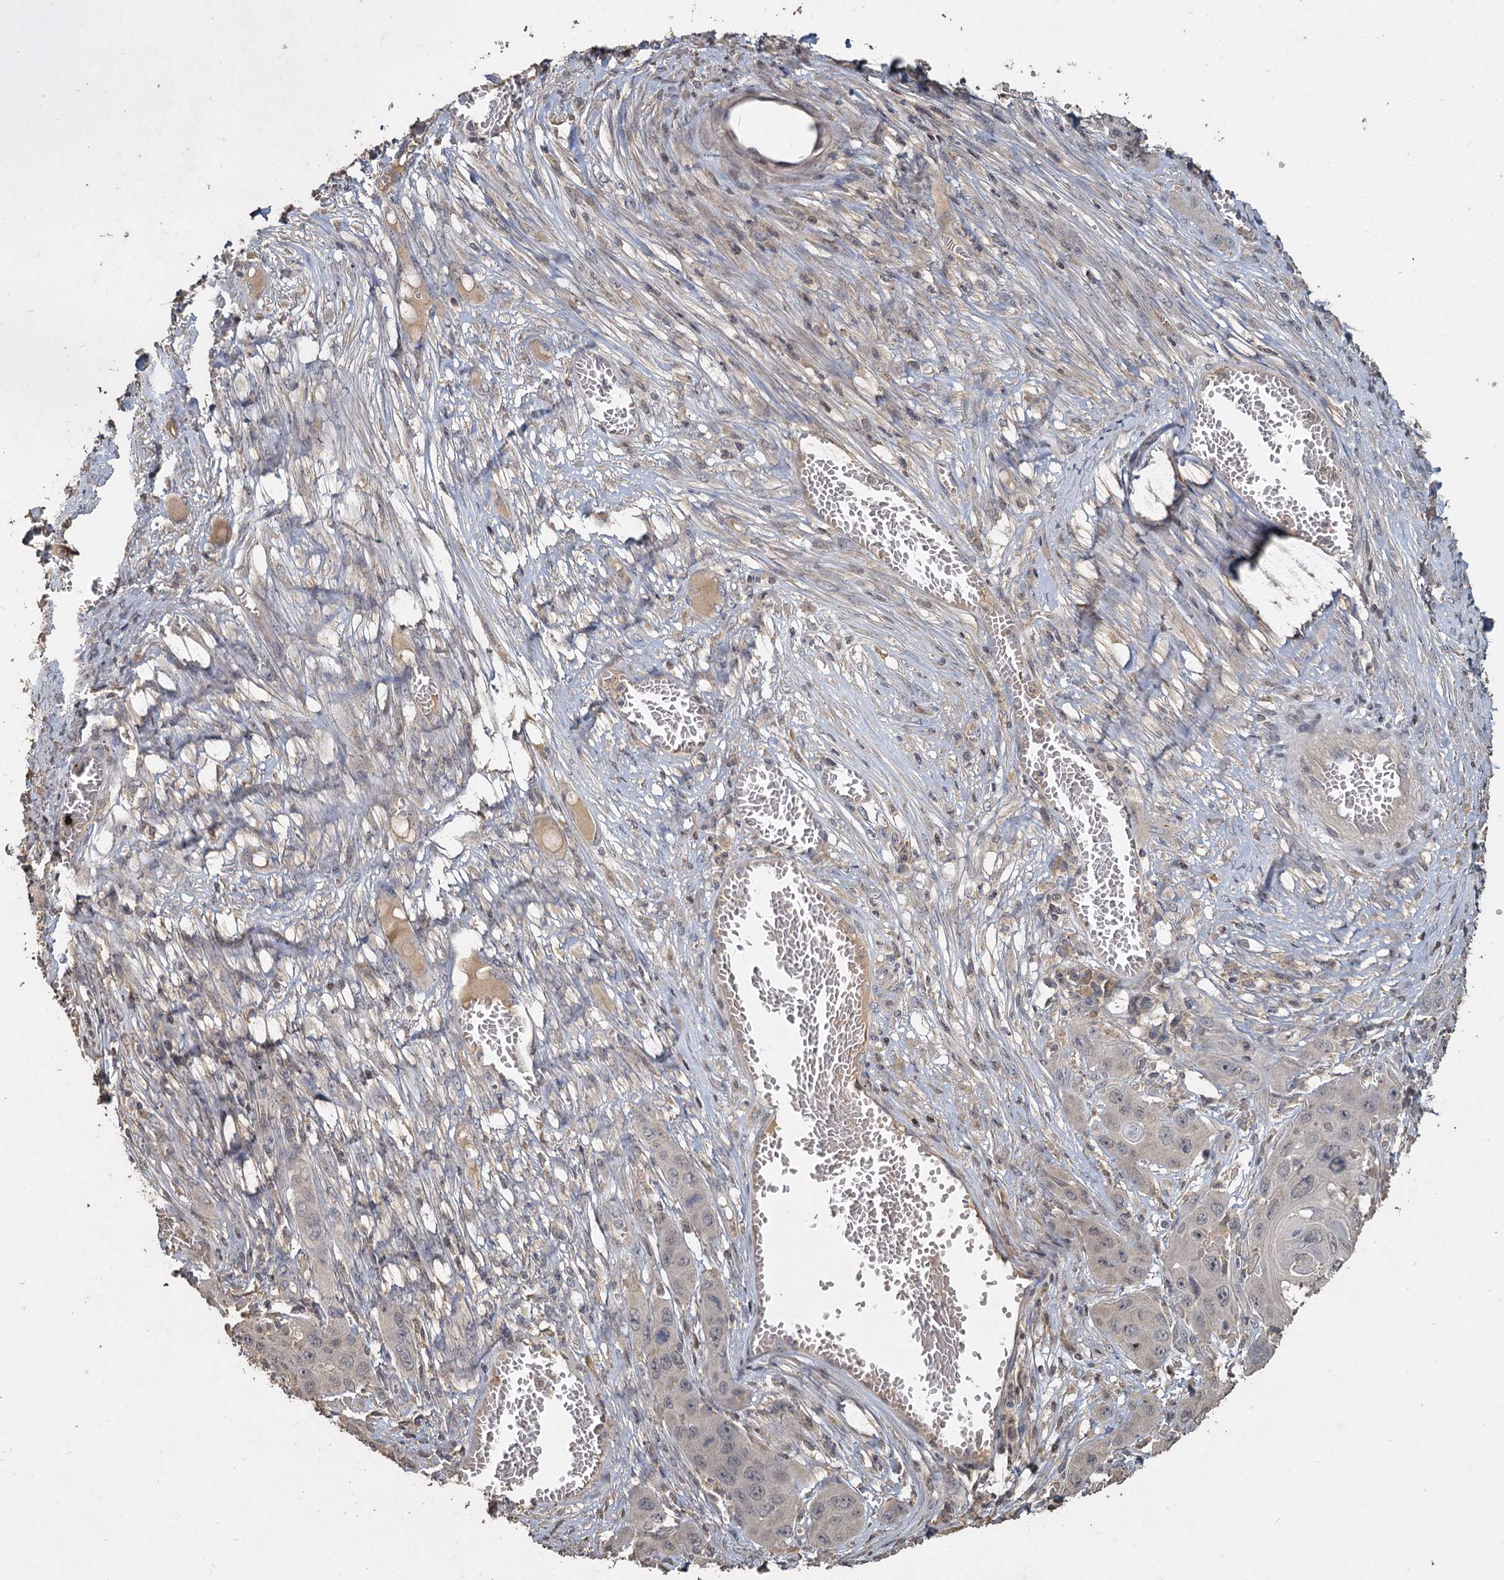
{"staining": {"intensity": "negative", "quantity": "none", "location": "none"}, "tissue": "skin cancer", "cell_type": "Tumor cells", "image_type": "cancer", "snomed": [{"axis": "morphology", "description": "Squamous cell carcinoma, NOS"}, {"axis": "topography", "description": "Skin"}], "caption": "An immunohistochemistry (IHC) histopathology image of skin squamous cell carcinoma is shown. There is no staining in tumor cells of skin squamous cell carcinoma. (DAB (3,3'-diaminobenzidine) immunohistochemistry visualized using brightfield microscopy, high magnification).", "gene": "CCDC61", "patient": {"sex": "male", "age": 55}}